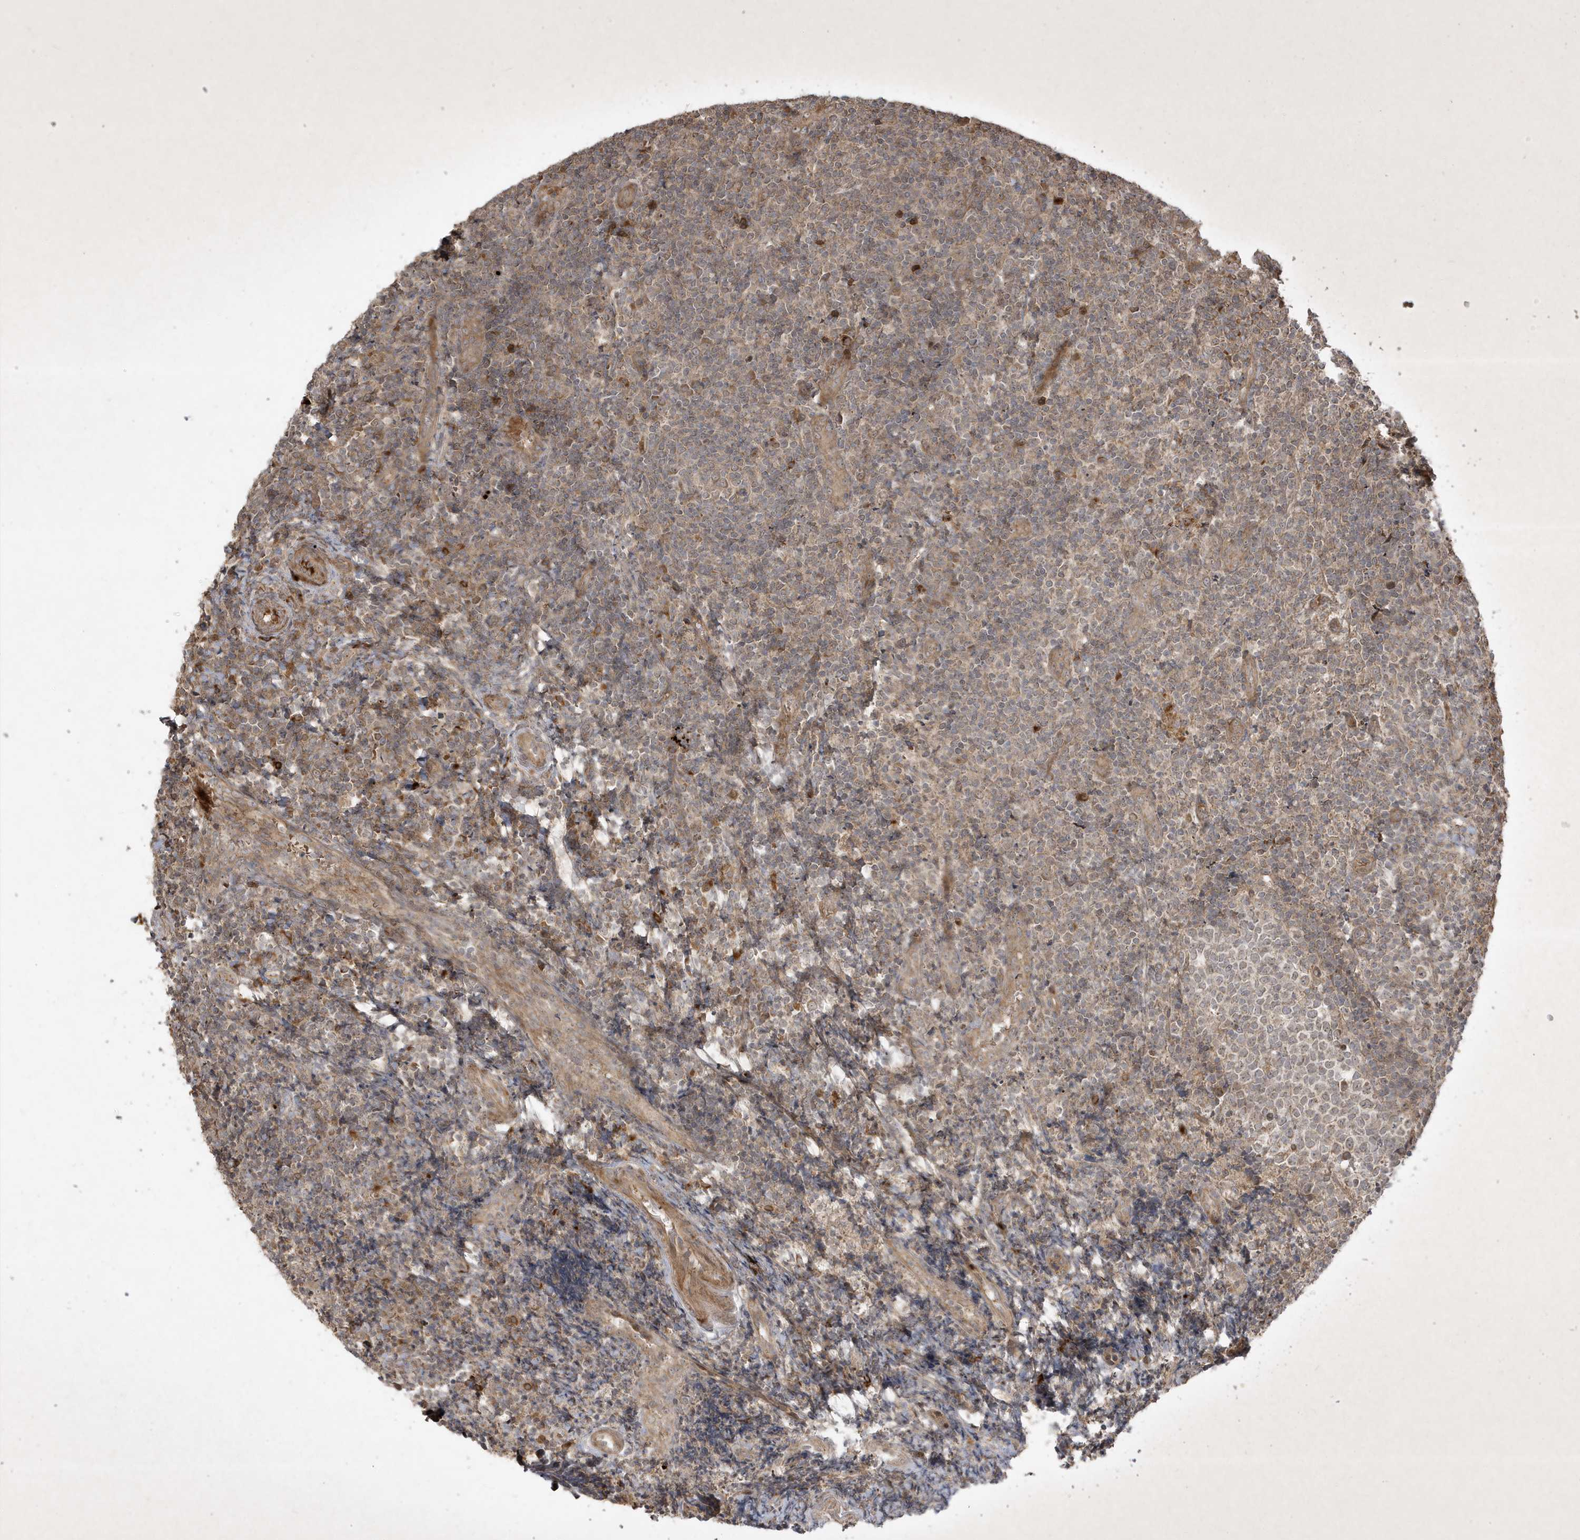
{"staining": {"intensity": "negative", "quantity": "none", "location": "none"}, "tissue": "tonsil", "cell_type": "Germinal center cells", "image_type": "normal", "snomed": [{"axis": "morphology", "description": "Normal tissue, NOS"}, {"axis": "topography", "description": "Tonsil"}], "caption": "A high-resolution histopathology image shows immunohistochemistry (IHC) staining of unremarkable tonsil, which demonstrates no significant staining in germinal center cells. Brightfield microscopy of IHC stained with DAB (brown) and hematoxylin (blue), captured at high magnification.", "gene": "FAM83C", "patient": {"sex": "female", "age": 19}}